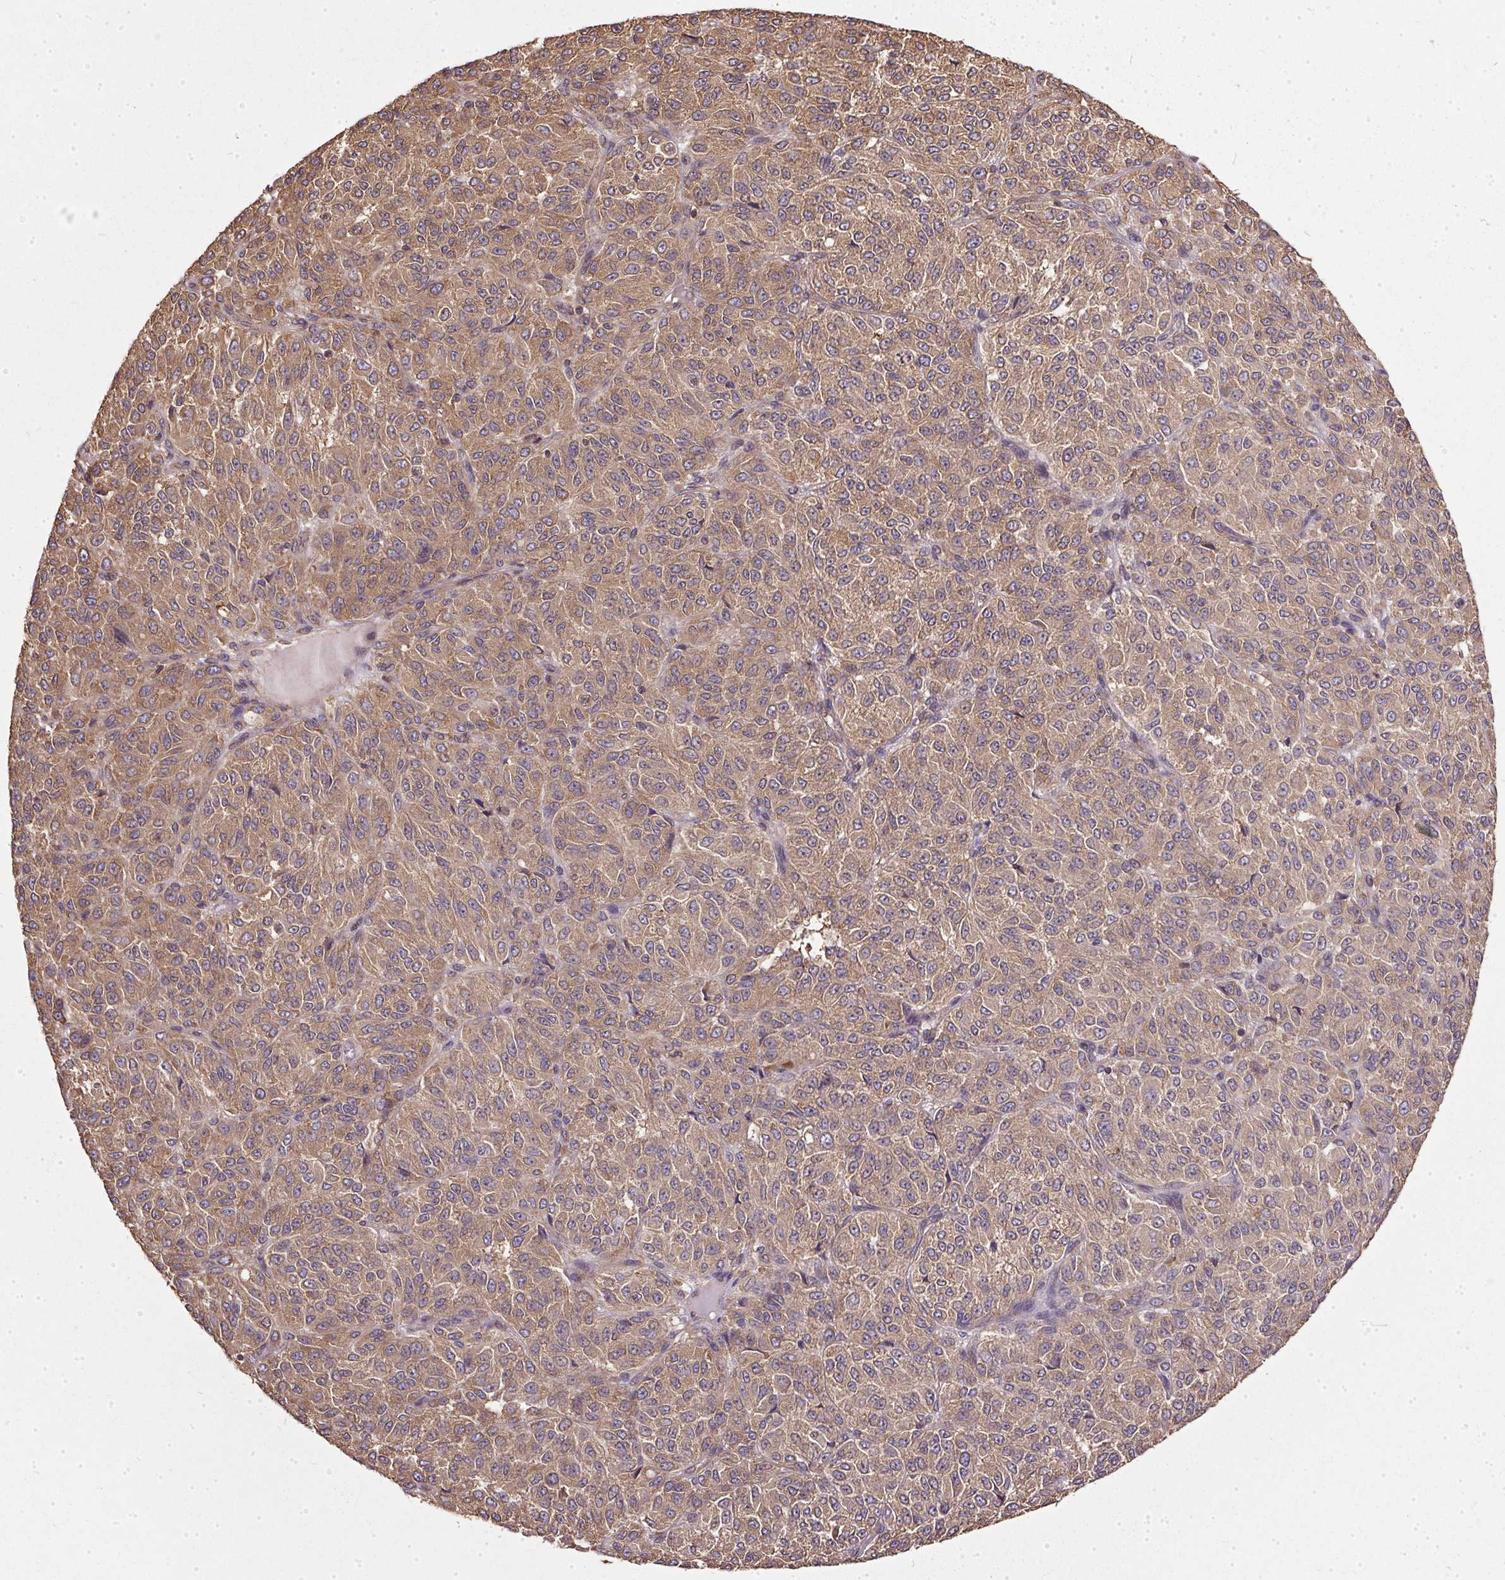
{"staining": {"intensity": "moderate", "quantity": ">75%", "location": "cytoplasmic/membranous"}, "tissue": "melanoma", "cell_type": "Tumor cells", "image_type": "cancer", "snomed": [{"axis": "morphology", "description": "Malignant melanoma, Metastatic site"}, {"axis": "topography", "description": "Brain"}], "caption": "Malignant melanoma (metastatic site) was stained to show a protein in brown. There is medium levels of moderate cytoplasmic/membranous staining in approximately >75% of tumor cells. (brown staining indicates protein expression, while blue staining denotes nuclei).", "gene": "EIF2S1", "patient": {"sex": "female", "age": 56}}